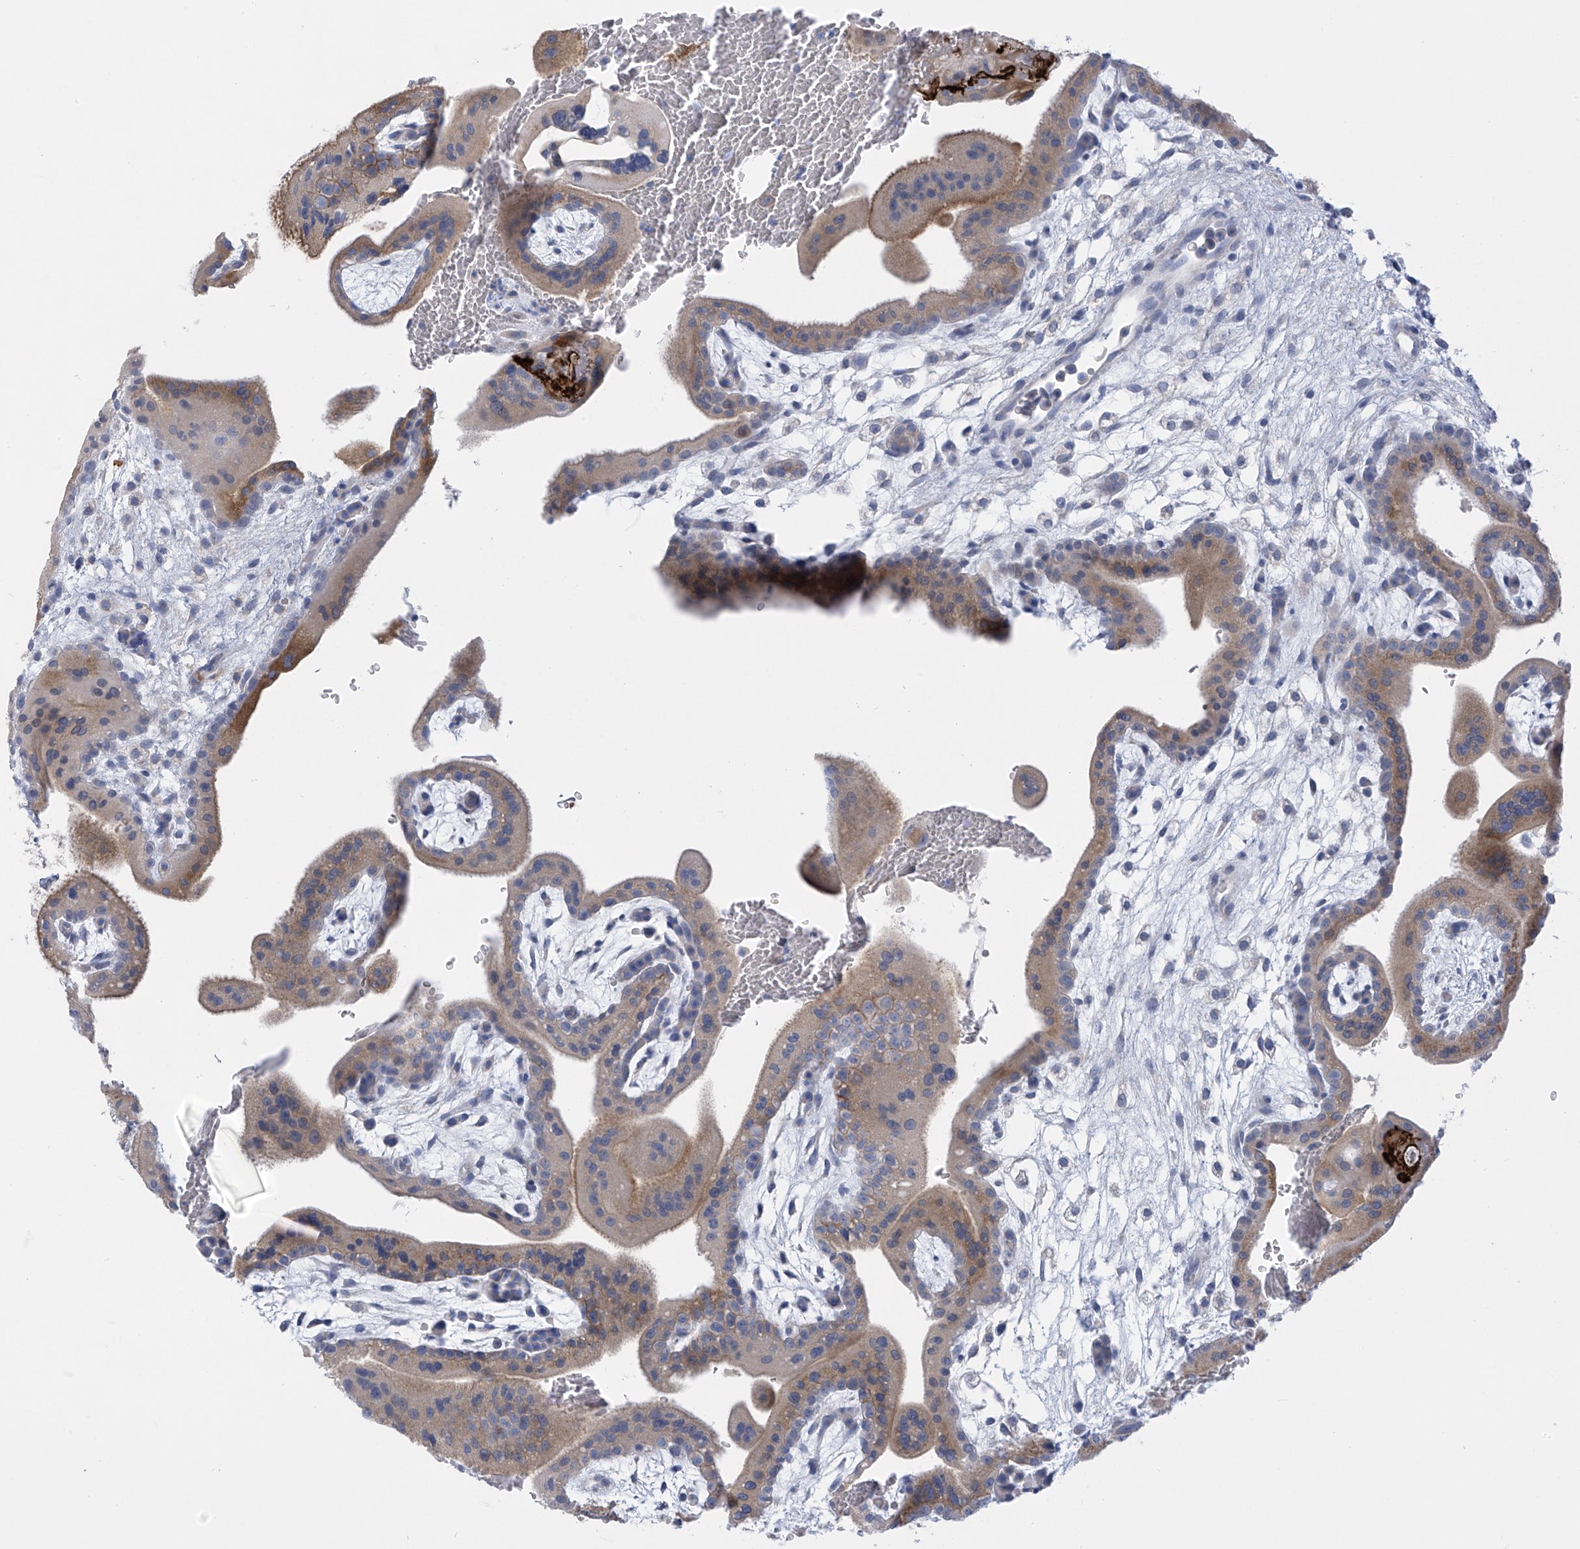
{"staining": {"intensity": "weak", "quantity": "<25%", "location": "cytoplasmic/membranous"}, "tissue": "placenta", "cell_type": "Decidual cells", "image_type": "normal", "snomed": [{"axis": "morphology", "description": "Normal tissue, NOS"}, {"axis": "topography", "description": "Placenta"}], "caption": "The immunohistochemistry (IHC) micrograph has no significant staining in decidual cells of placenta. (DAB (3,3'-diaminobenzidine) IHC, high magnification).", "gene": "SLCO4A1", "patient": {"sex": "female", "age": 35}}